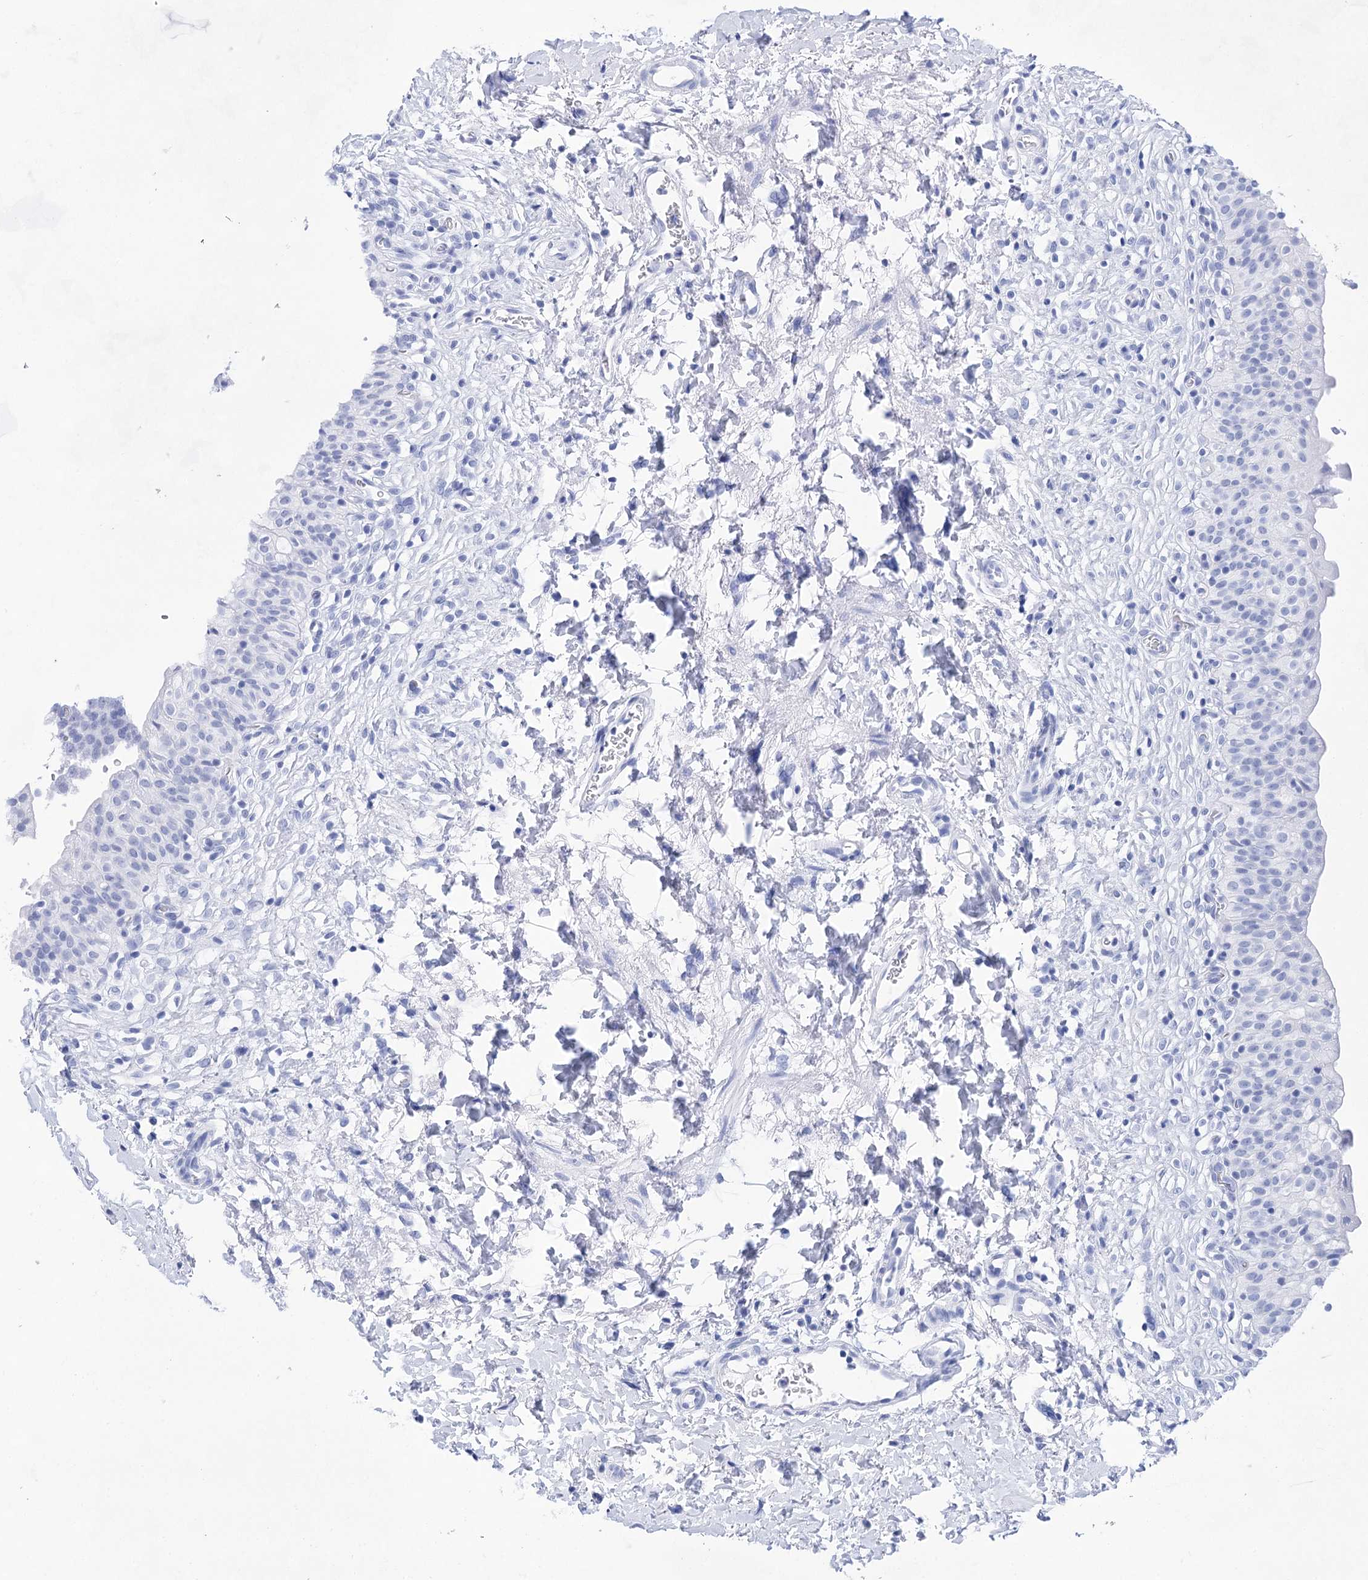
{"staining": {"intensity": "negative", "quantity": "none", "location": "none"}, "tissue": "urinary bladder", "cell_type": "Urothelial cells", "image_type": "normal", "snomed": [{"axis": "morphology", "description": "Normal tissue, NOS"}, {"axis": "topography", "description": "Urinary bladder"}], "caption": "A high-resolution photomicrograph shows immunohistochemistry staining of benign urinary bladder, which displays no significant staining in urothelial cells. The staining is performed using DAB (3,3'-diaminobenzidine) brown chromogen with nuclei counter-stained in using hematoxylin.", "gene": "LALBA", "patient": {"sex": "male", "age": 55}}